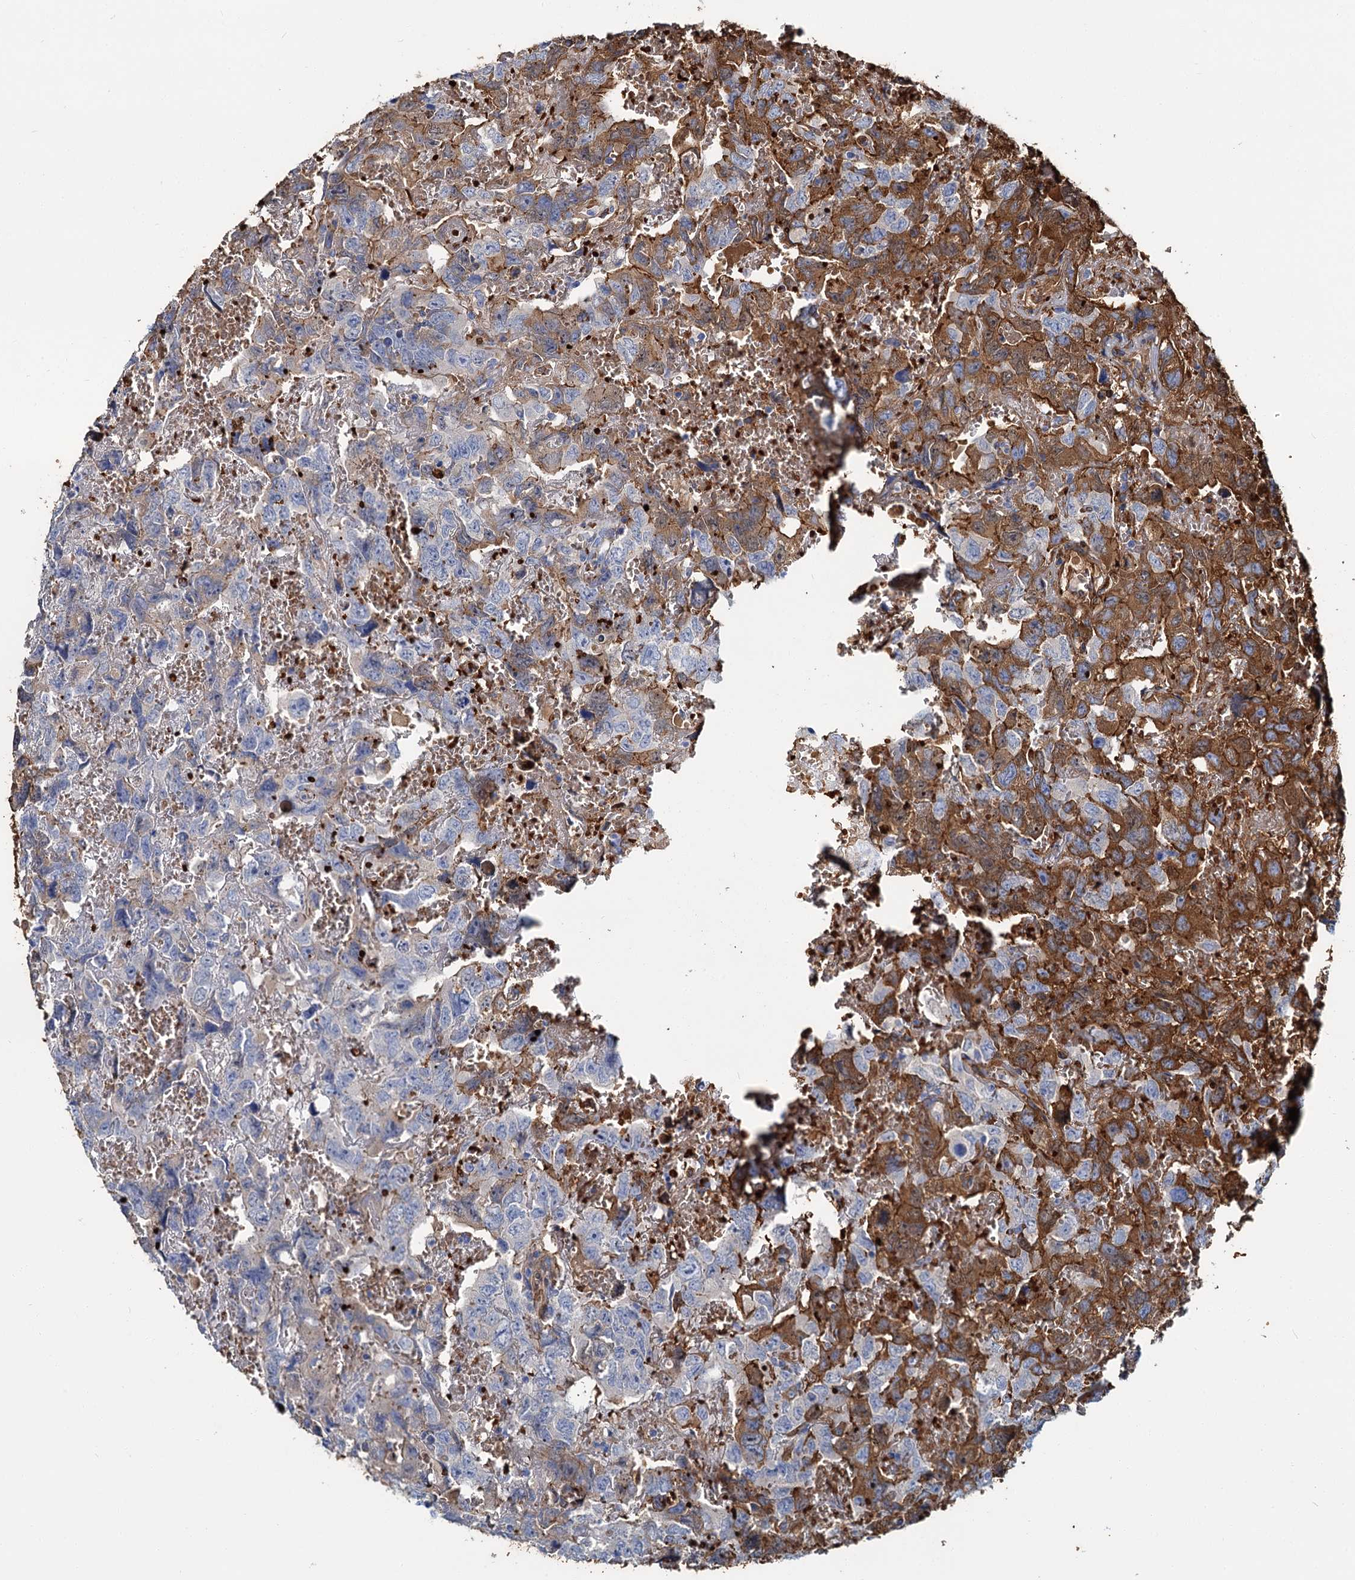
{"staining": {"intensity": "strong", "quantity": "<25%", "location": "cytoplasmic/membranous"}, "tissue": "testis cancer", "cell_type": "Tumor cells", "image_type": "cancer", "snomed": [{"axis": "morphology", "description": "Carcinoma, Embryonal, NOS"}, {"axis": "topography", "description": "Testis"}], "caption": "Immunohistochemical staining of human embryonal carcinoma (testis) displays medium levels of strong cytoplasmic/membranous expression in approximately <25% of tumor cells. The protein is stained brown, and the nuclei are stained in blue (DAB IHC with brightfield microscopy, high magnification).", "gene": "ATG2A", "patient": {"sex": "male", "age": 45}}